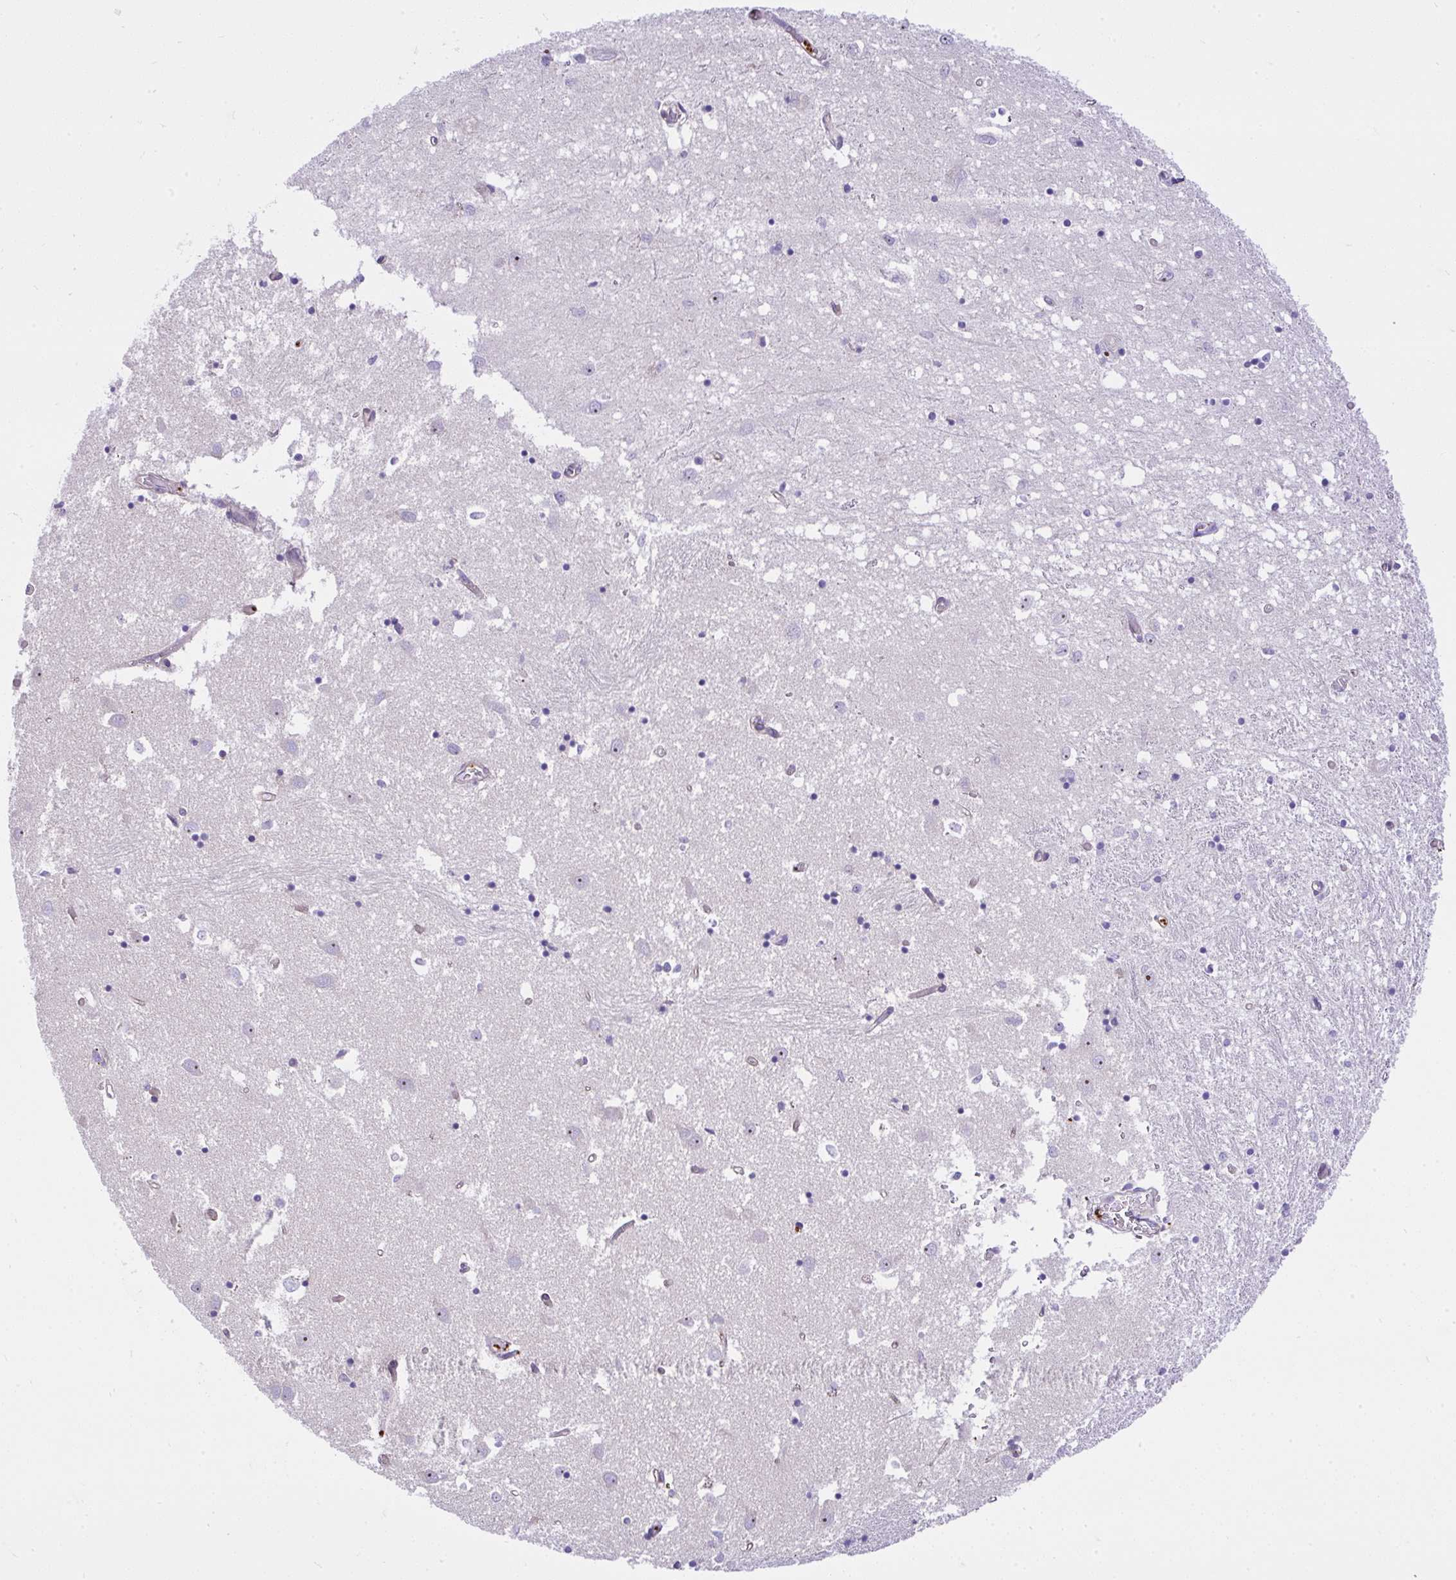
{"staining": {"intensity": "weak", "quantity": "<25%", "location": "nuclear"}, "tissue": "caudate", "cell_type": "Glial cells", "image_type": "normal", "snomed": [{"axis": "morphology", "description": "Normal tissue, NOS"}, {"axis": "topography", "description": "Lateral ventricle wall"}], "caption": "This photomicrograph is of unremarkable caudate stained with IHC to label a protein in brown with the nuclei are counter-stained blue. There is no positivity in glial cells.", "gene": "CCDC142", "patient": {"sex": "male", "age": 70}}